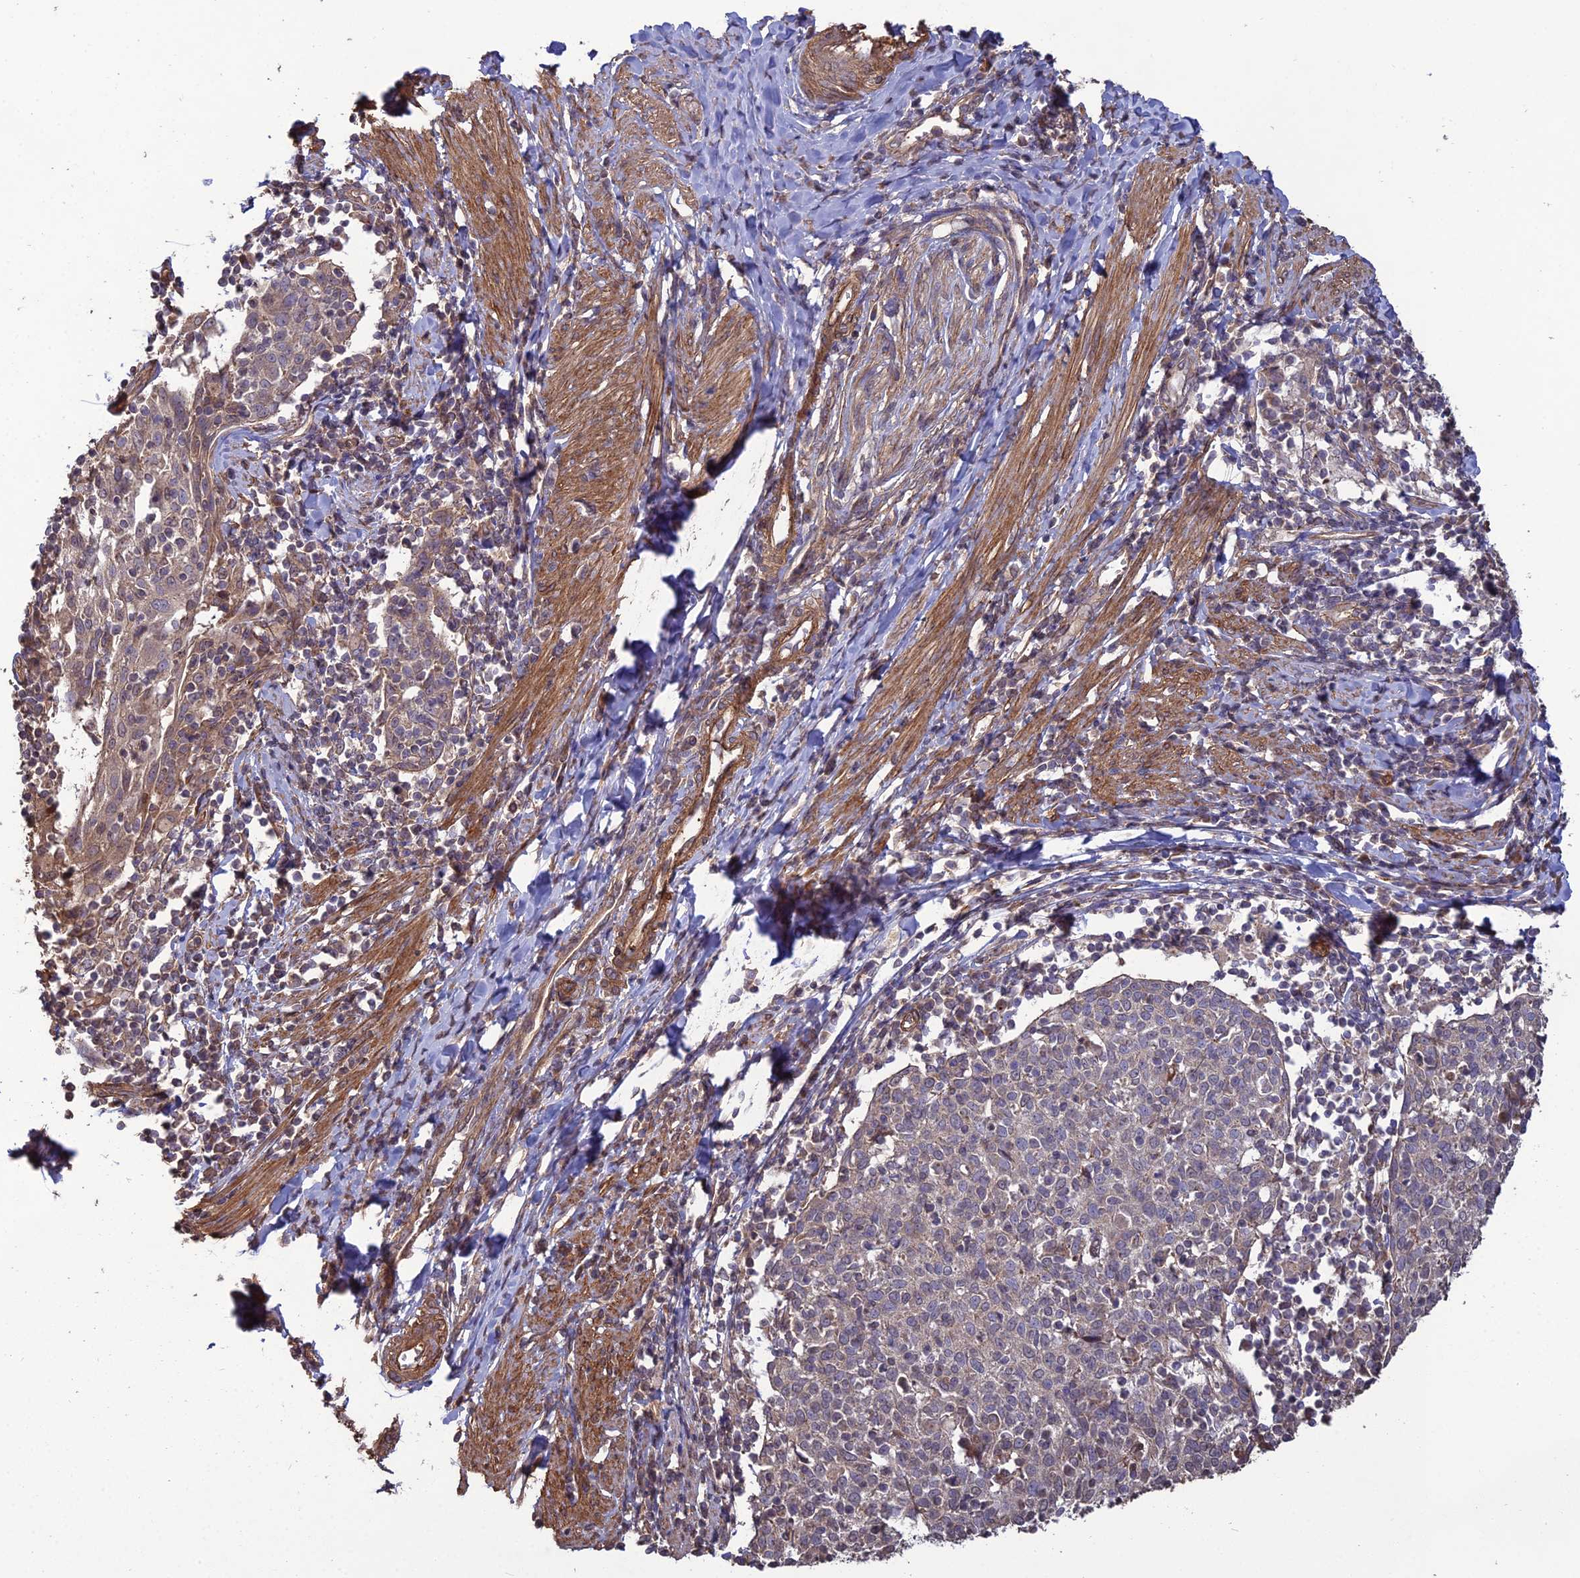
{"staining": {"intensity": "negative", "quantity": "none", "location": "none"}, "tissue": "cervical cancer", "cell_type": "Tumor cells", "image_type": "cancer", "snomed": [{"axis": "morphology", "description": "Squamous cell carcinoma, NOS"}, {"axis": "topography", "description": "Cervix"}], "caption": "This is an immunohistochemistry (IHC) photomicrograph of human squamous cell carcinoma (cervical). There is no expression in tumor cells.", "gene": "ATP6V0A2", "patient": {"sex": "female", "age": 52}}